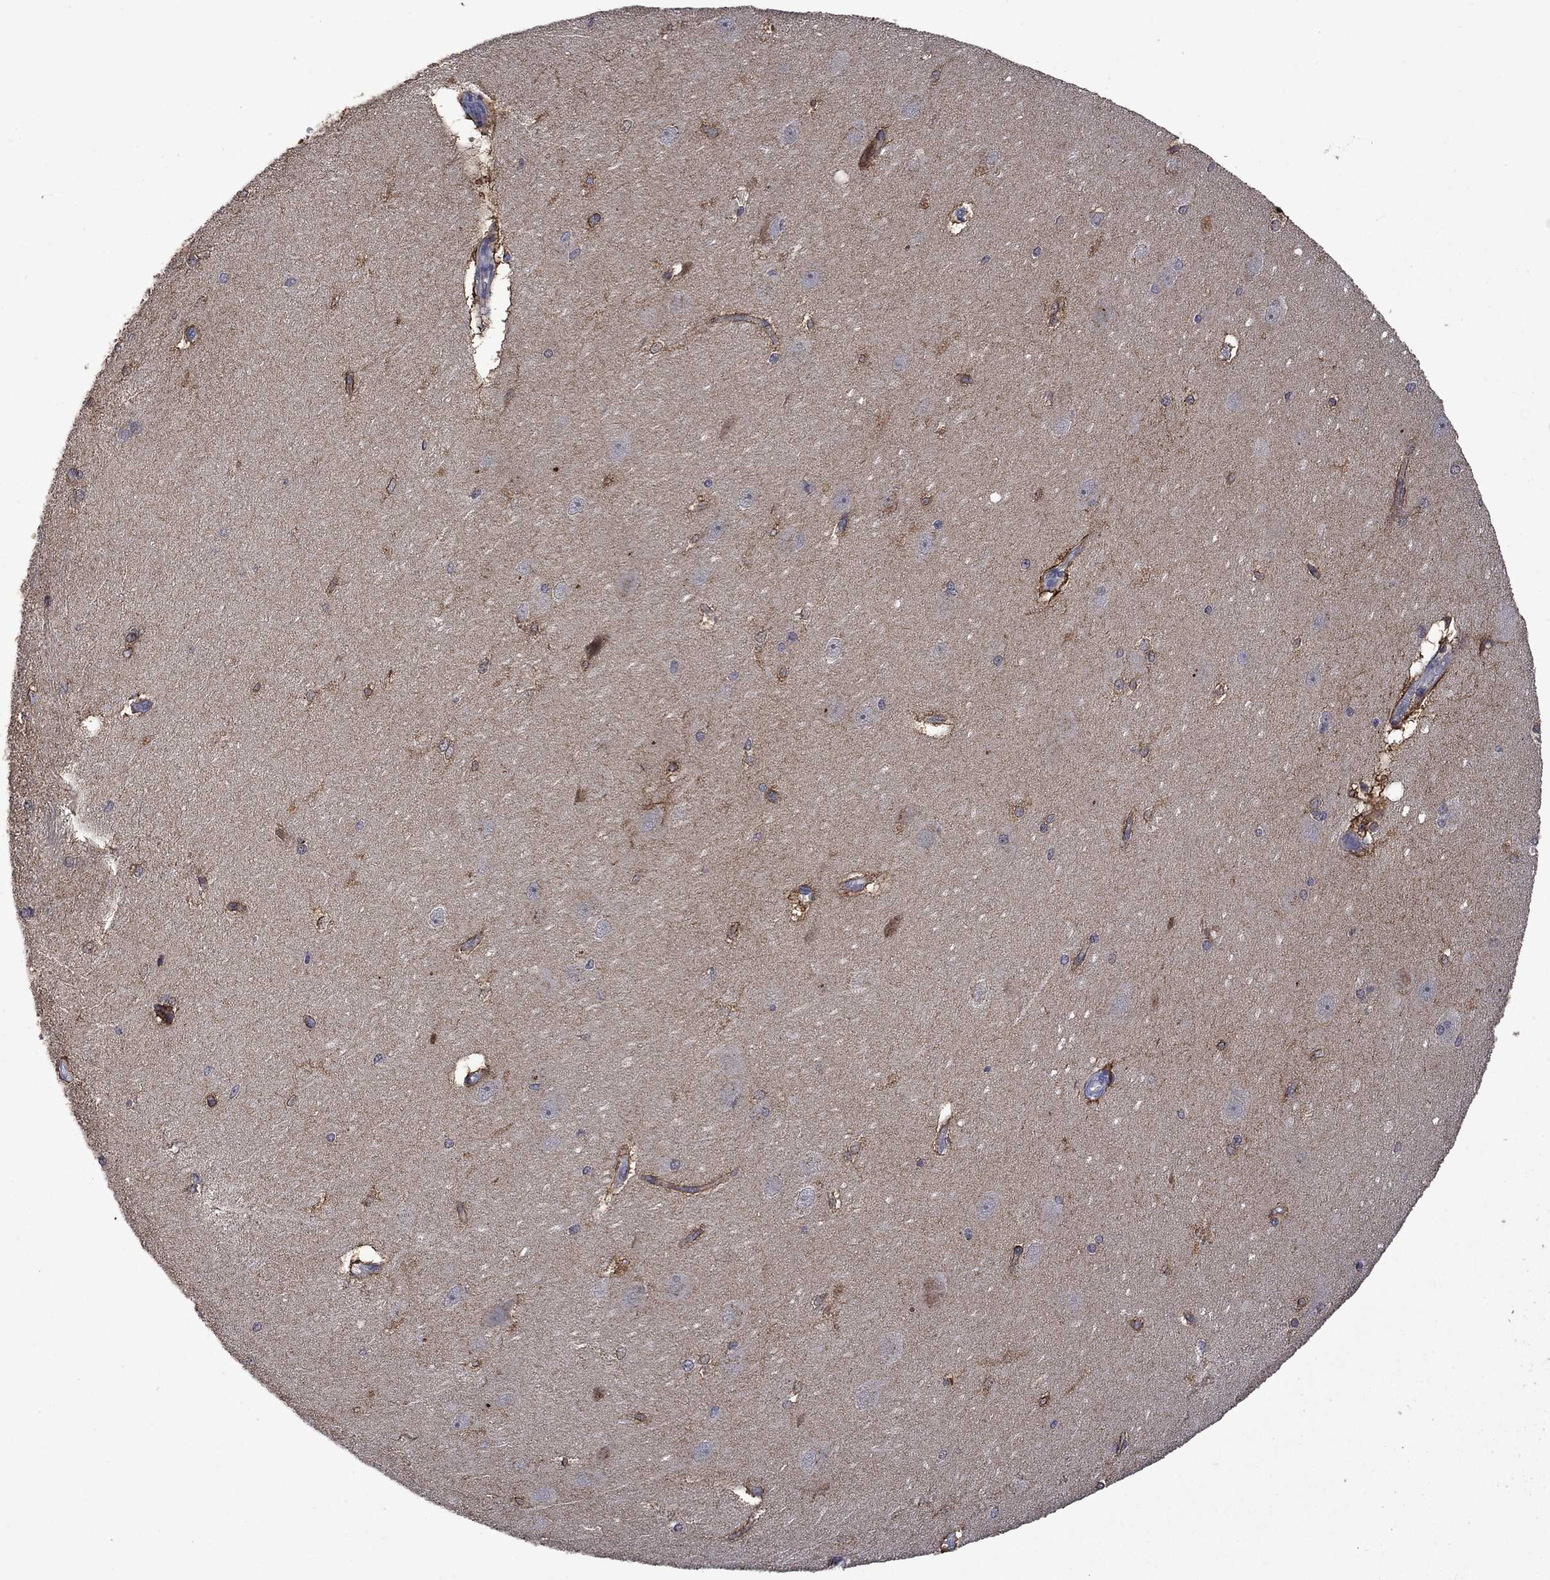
{"staining": {"intensity": "strong", "quantity": "<25%", "location": "cytoplasmic/membranous"}, "tissue": "hippocampus", "cell_type": "Glial cells", "image_type": "normal", "snomed": [{"axis": "morphology", "description": "Normal tissue, NOS"}, {"axis": "topography", "description": "Cerebral cortex"}, {"axis": "topography", "description": "Hippocampus"}], "caption": "Immunohistochemical staining of benign hippocampus displays <25% levels of strong cytoplasmic/membranous protein expression in approximately <25% of glial cells. (Brightfield microscopy of DAB IHC at high magnification).", "gene": "PHKA1", "patient": {"sex": "female", "age": 19}}